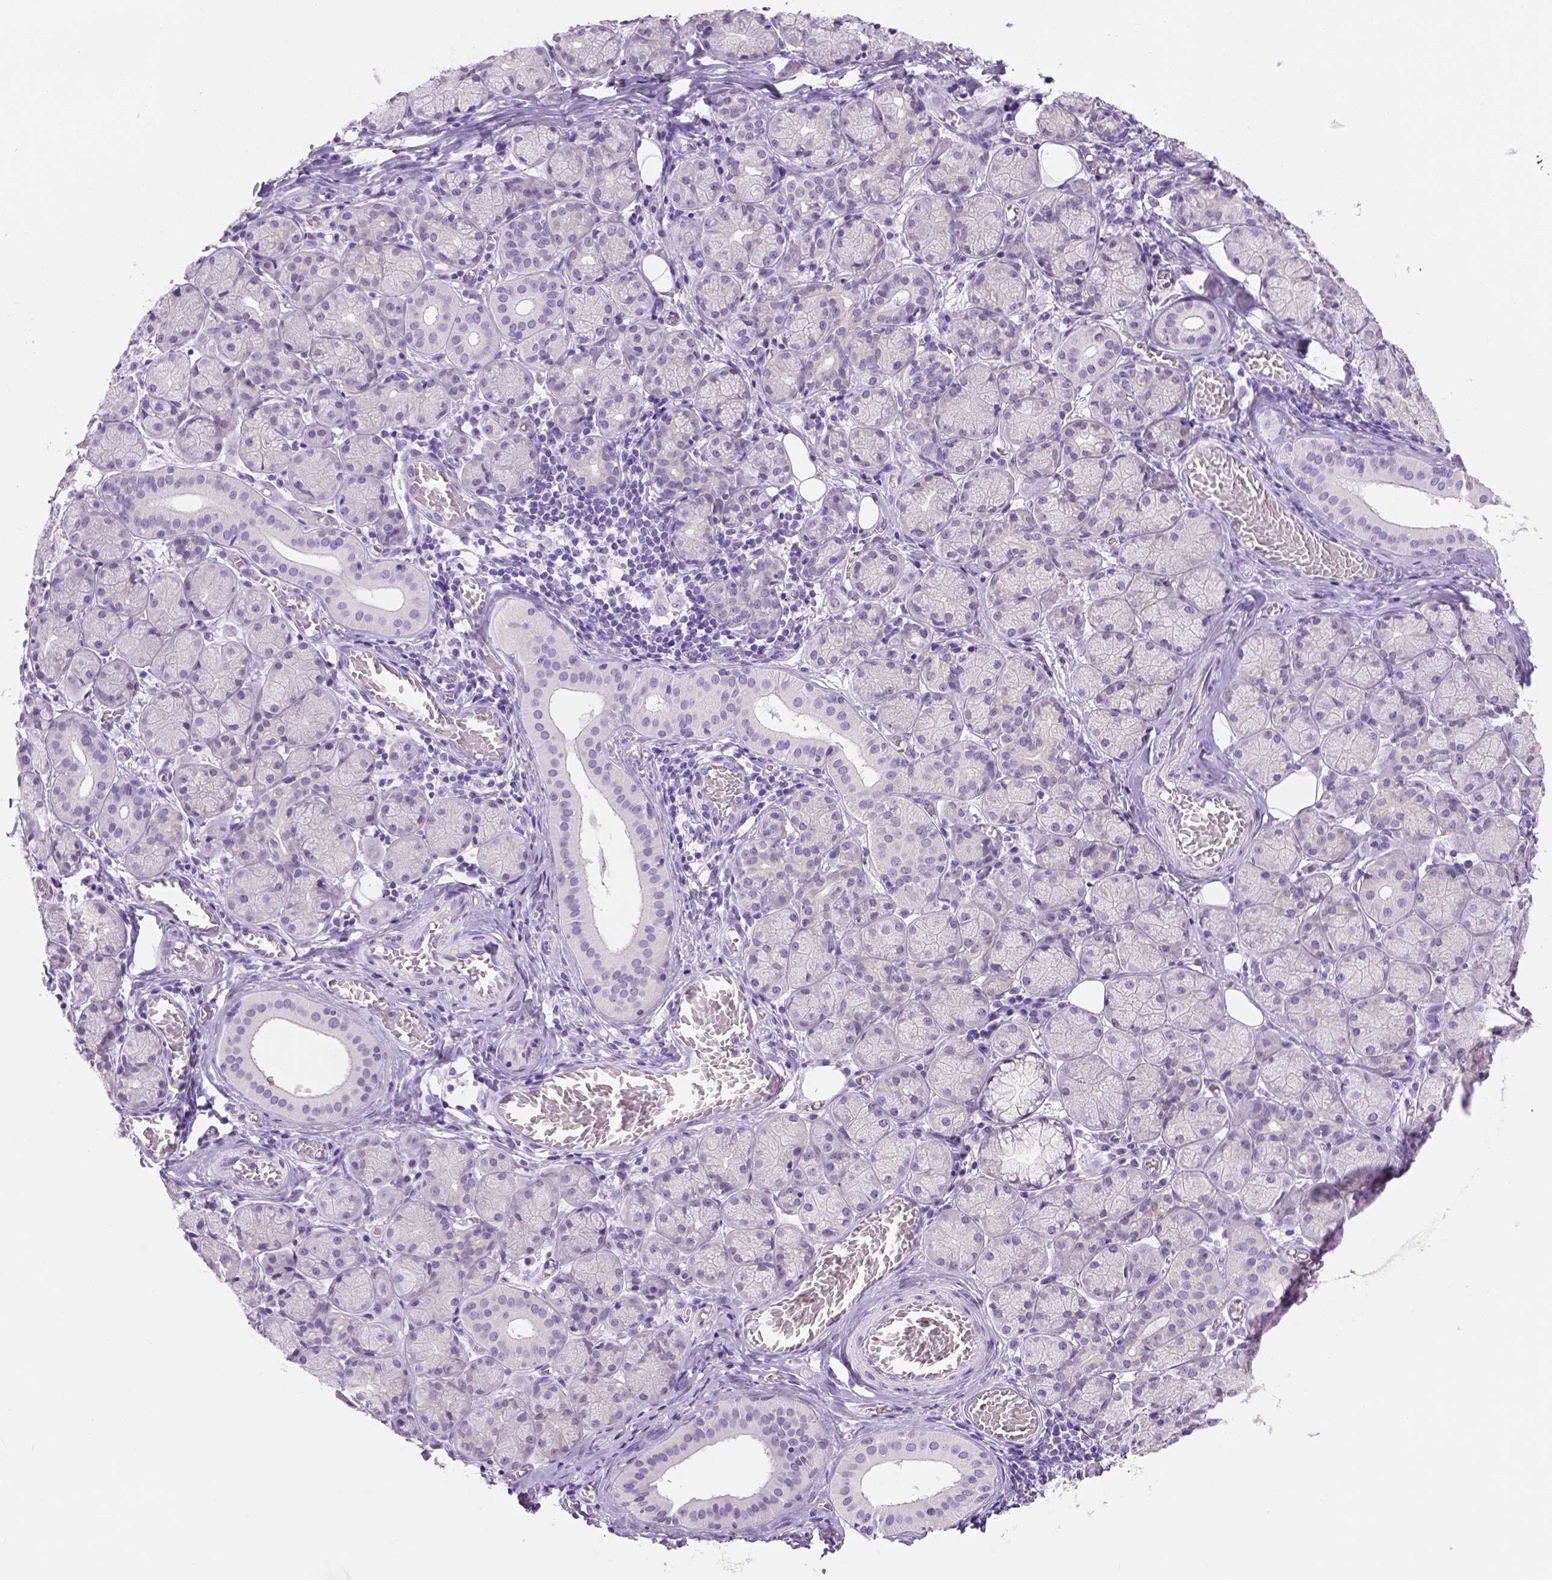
{"staining": {"intensity": "negative", "quantity": "none", "location": "none"}, "tissue": "salivary gland", "cell_type": "Glandular cells", "image_type": "normal", "snomed": [{"axis": "morphology", "description": "Normal tissue, NOS"}, {"axis": "topography", "description": "Salivary gland"}, {"axis": "topography", "description": "Peripheral nerve tissue"}], "caption": "Immunohistochemistry (IHC) image of normal salivary gland stained for a protein (brown), which reveals no positivity in glandular cells.", "gene": "TMEM38A", "patient": {"sex": "female", "age": 24}}